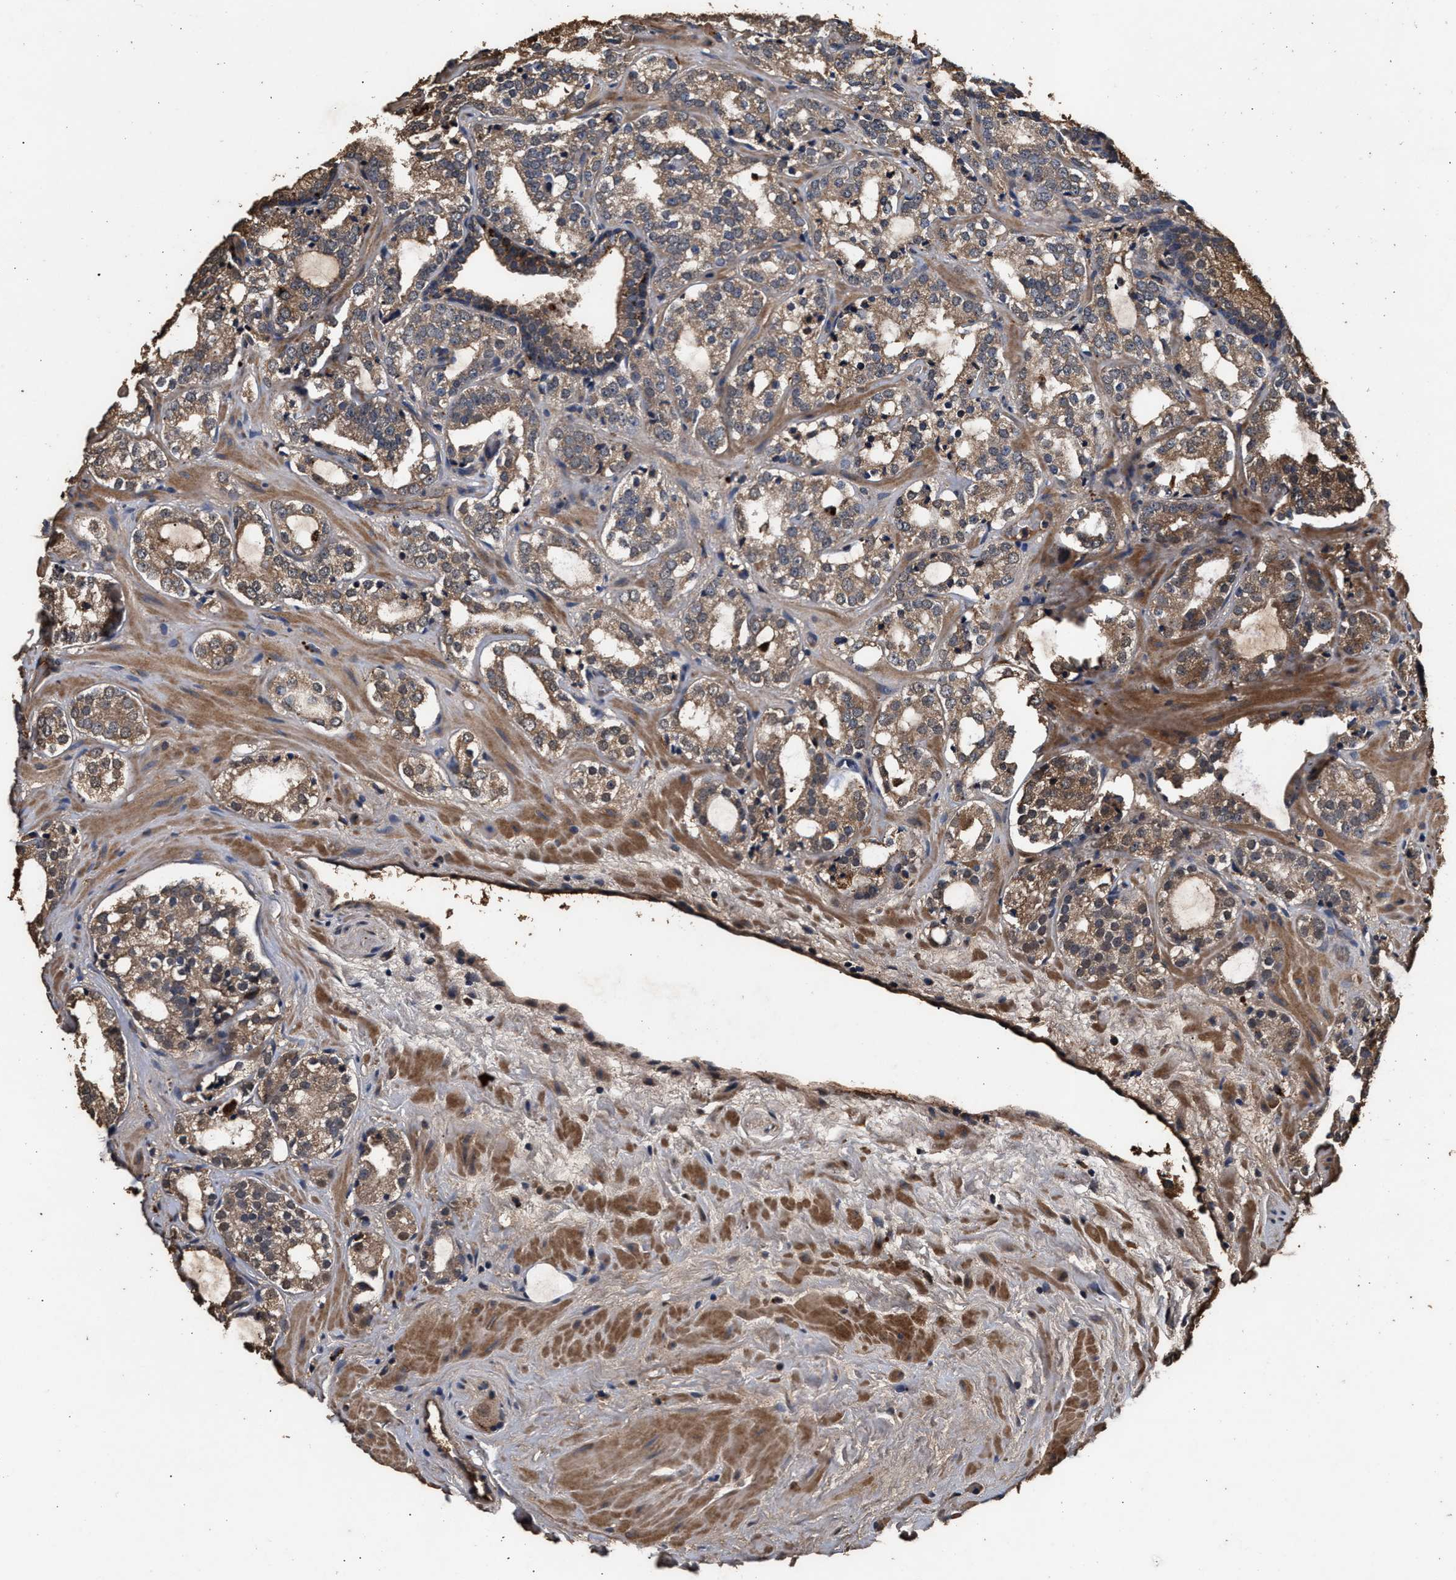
{"staining": {"intensity": "moderate", "quantity": ">75%", "location": "cytoplasmic/membranous"}, "tissue": "prostate cancer", "cell_type": "Tumor cells", "image_type": "cancer", "snomed": [{"axis": "morphology", "description": "Adenocarcinoma, High grade"}, {"axis": "topography", "description": "Prostate"}], "caption": "This photomicrograph demonstrates immunohistochemistry (IHC) staining of human high-grade adenocarcinoma (prostate), with medium moderate cytoplasmic/membranous positivity in approximately >75% of tumor cells.", "gene": "KYAT1", "patient": {"sex": "male", "age": 64}}